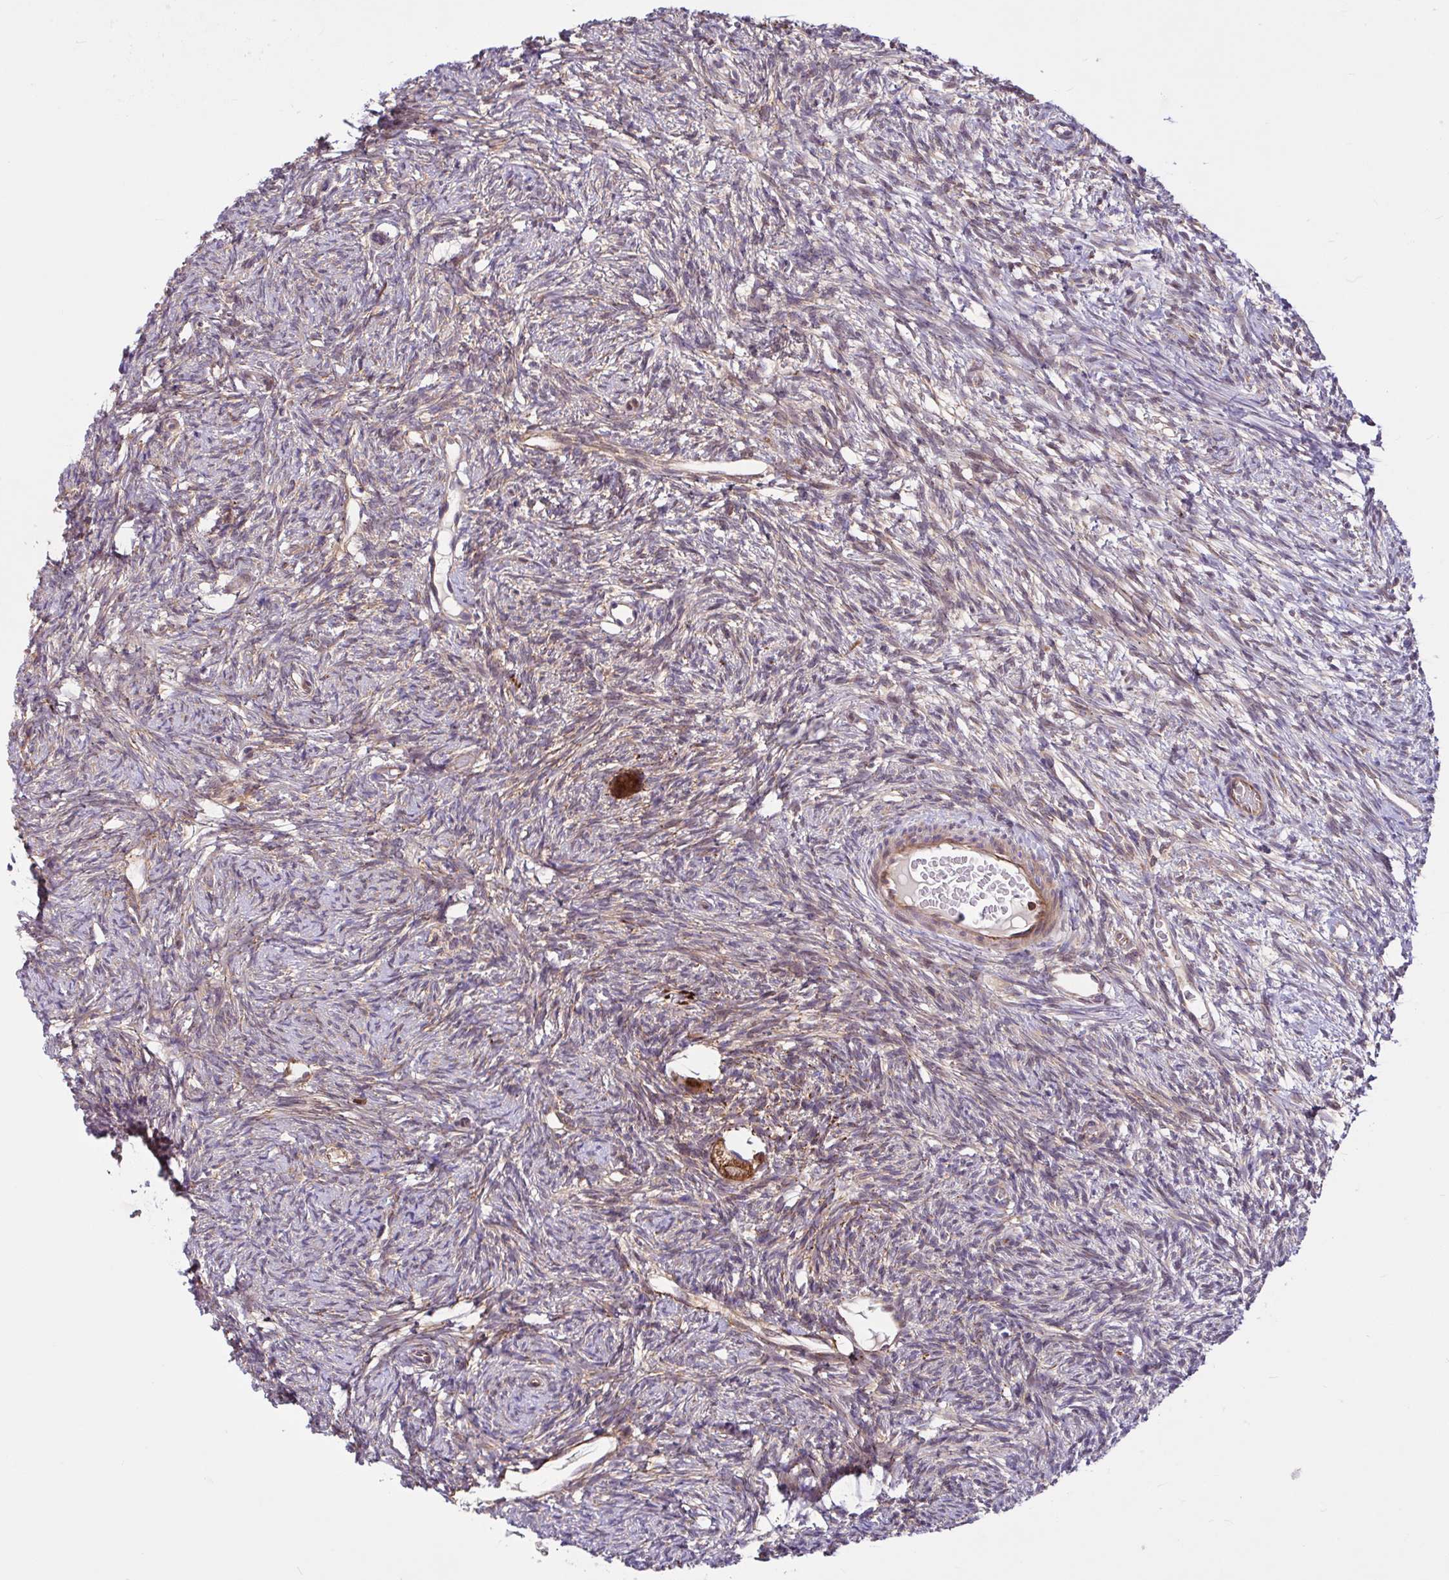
{"staining": {"intensity": "strong", "quantity": ">75%", "location": "cytoplasmic/membranous"}, "tissue": "ovary", "cell_type": "Follicle cells", "image_type": "normal", "snomed": [{"axis": "morphology", "description": "Normal tissue, NOS"}, {"axis": "topography", "description": "Ovary"}], "caption": "Strong cytoplasmic/membranous expression for a protein is identified in approximately >75% of follicle cells of normal ovary using IHC.", "gene": "NTPCR", "patient": {"sex": "female", "age": 33}}